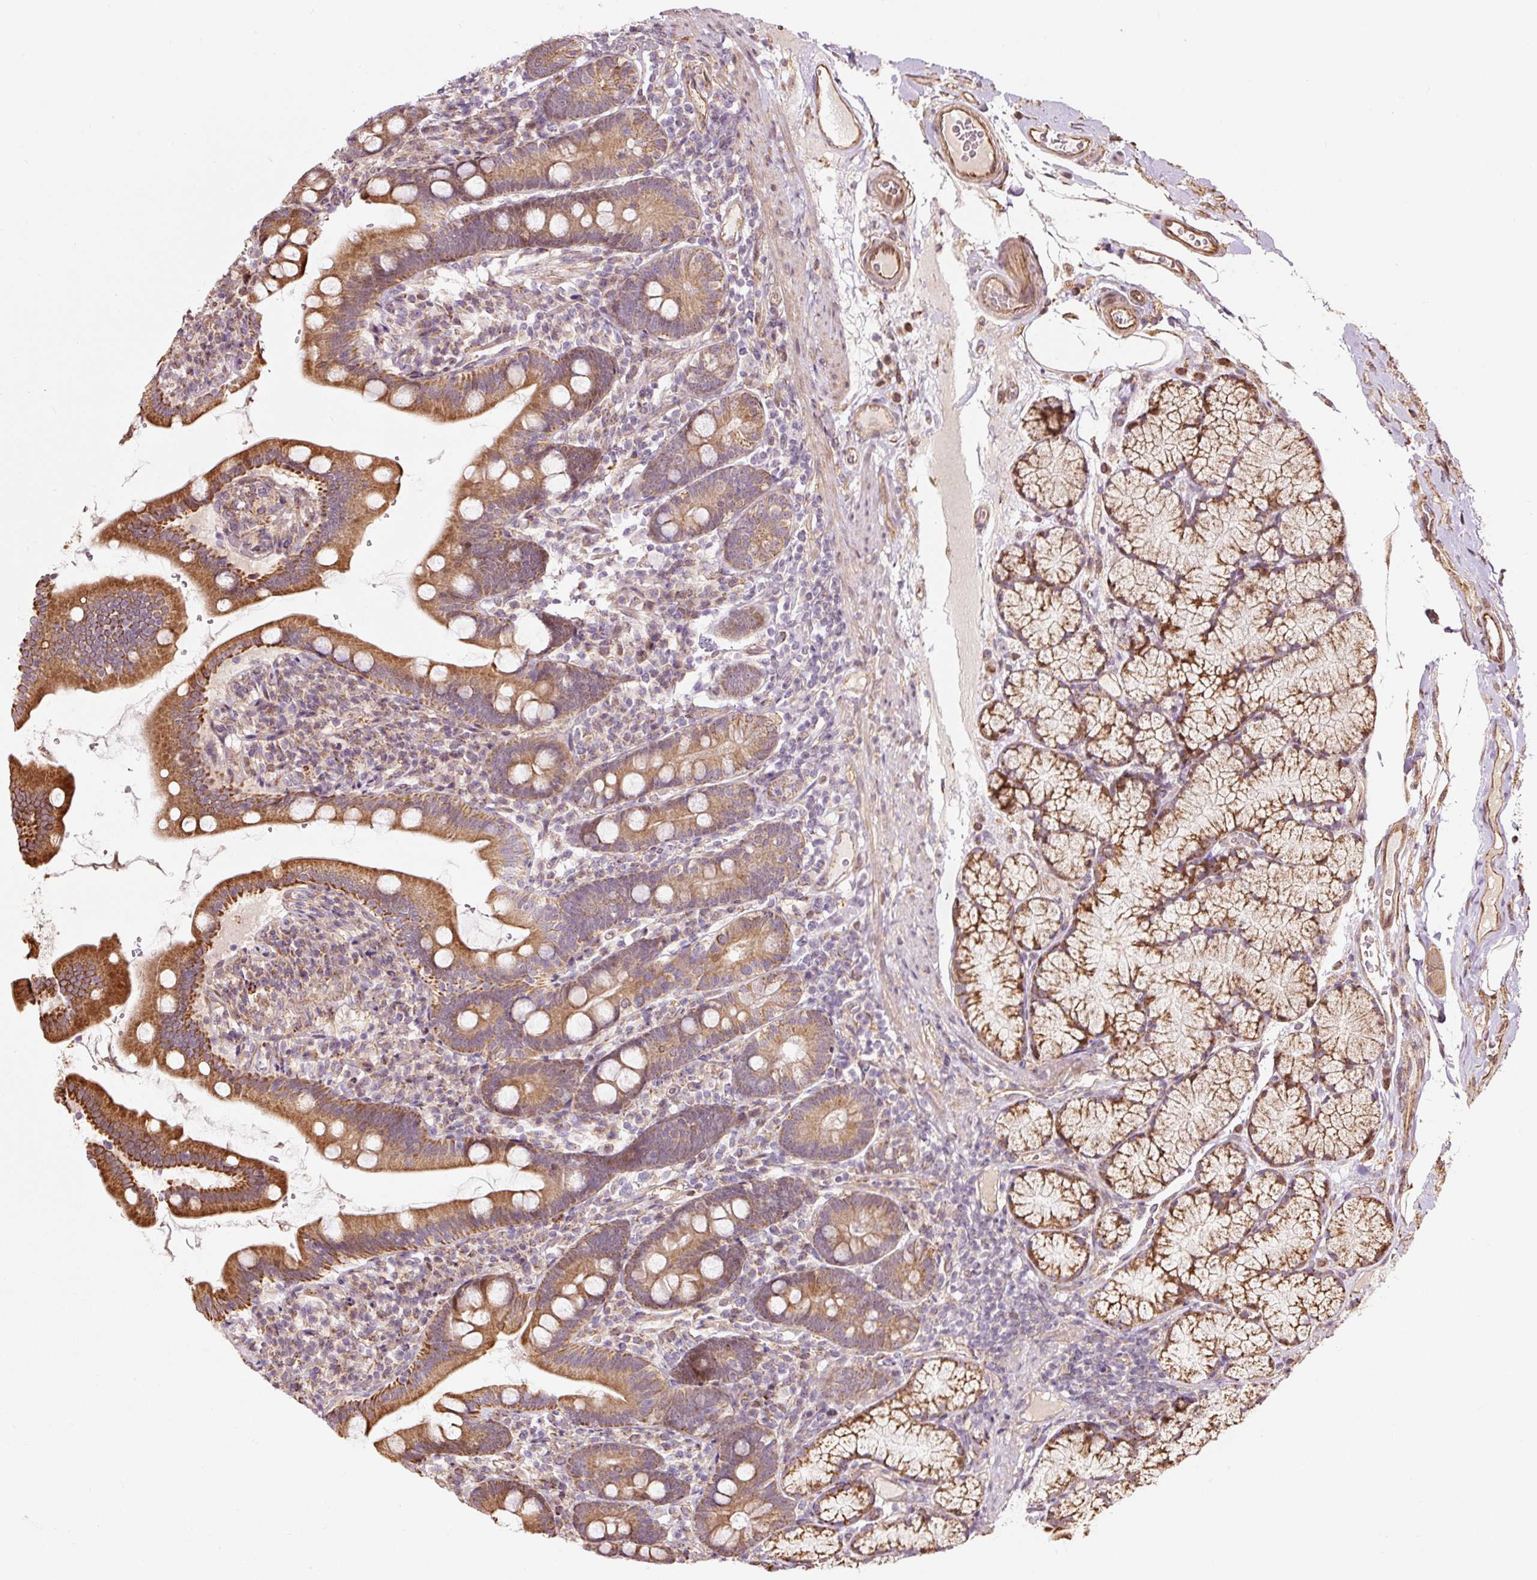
{"staining": {"intensity": "strong", "quantity": ">75%", "location": "cytoplasmic/membranous"}, "tissue": "duodenum", "cell_type": "Glandular cells", "image_type": "normal", "snomed": [{"axis": "morphology", "description": "Normal tissue, NOS"}, {"axis": "topography", "description": "Duodenum"}], "caption": "A histopathology image of human duodenum stained for a protein reveals strong cytoplasmic/membranous brown staining in glandular cells. Ihc stains the protein in brown and the nuclei are stained blue.", "gene": "ETF1", "patient": {"sex": "female", "age": 67}}